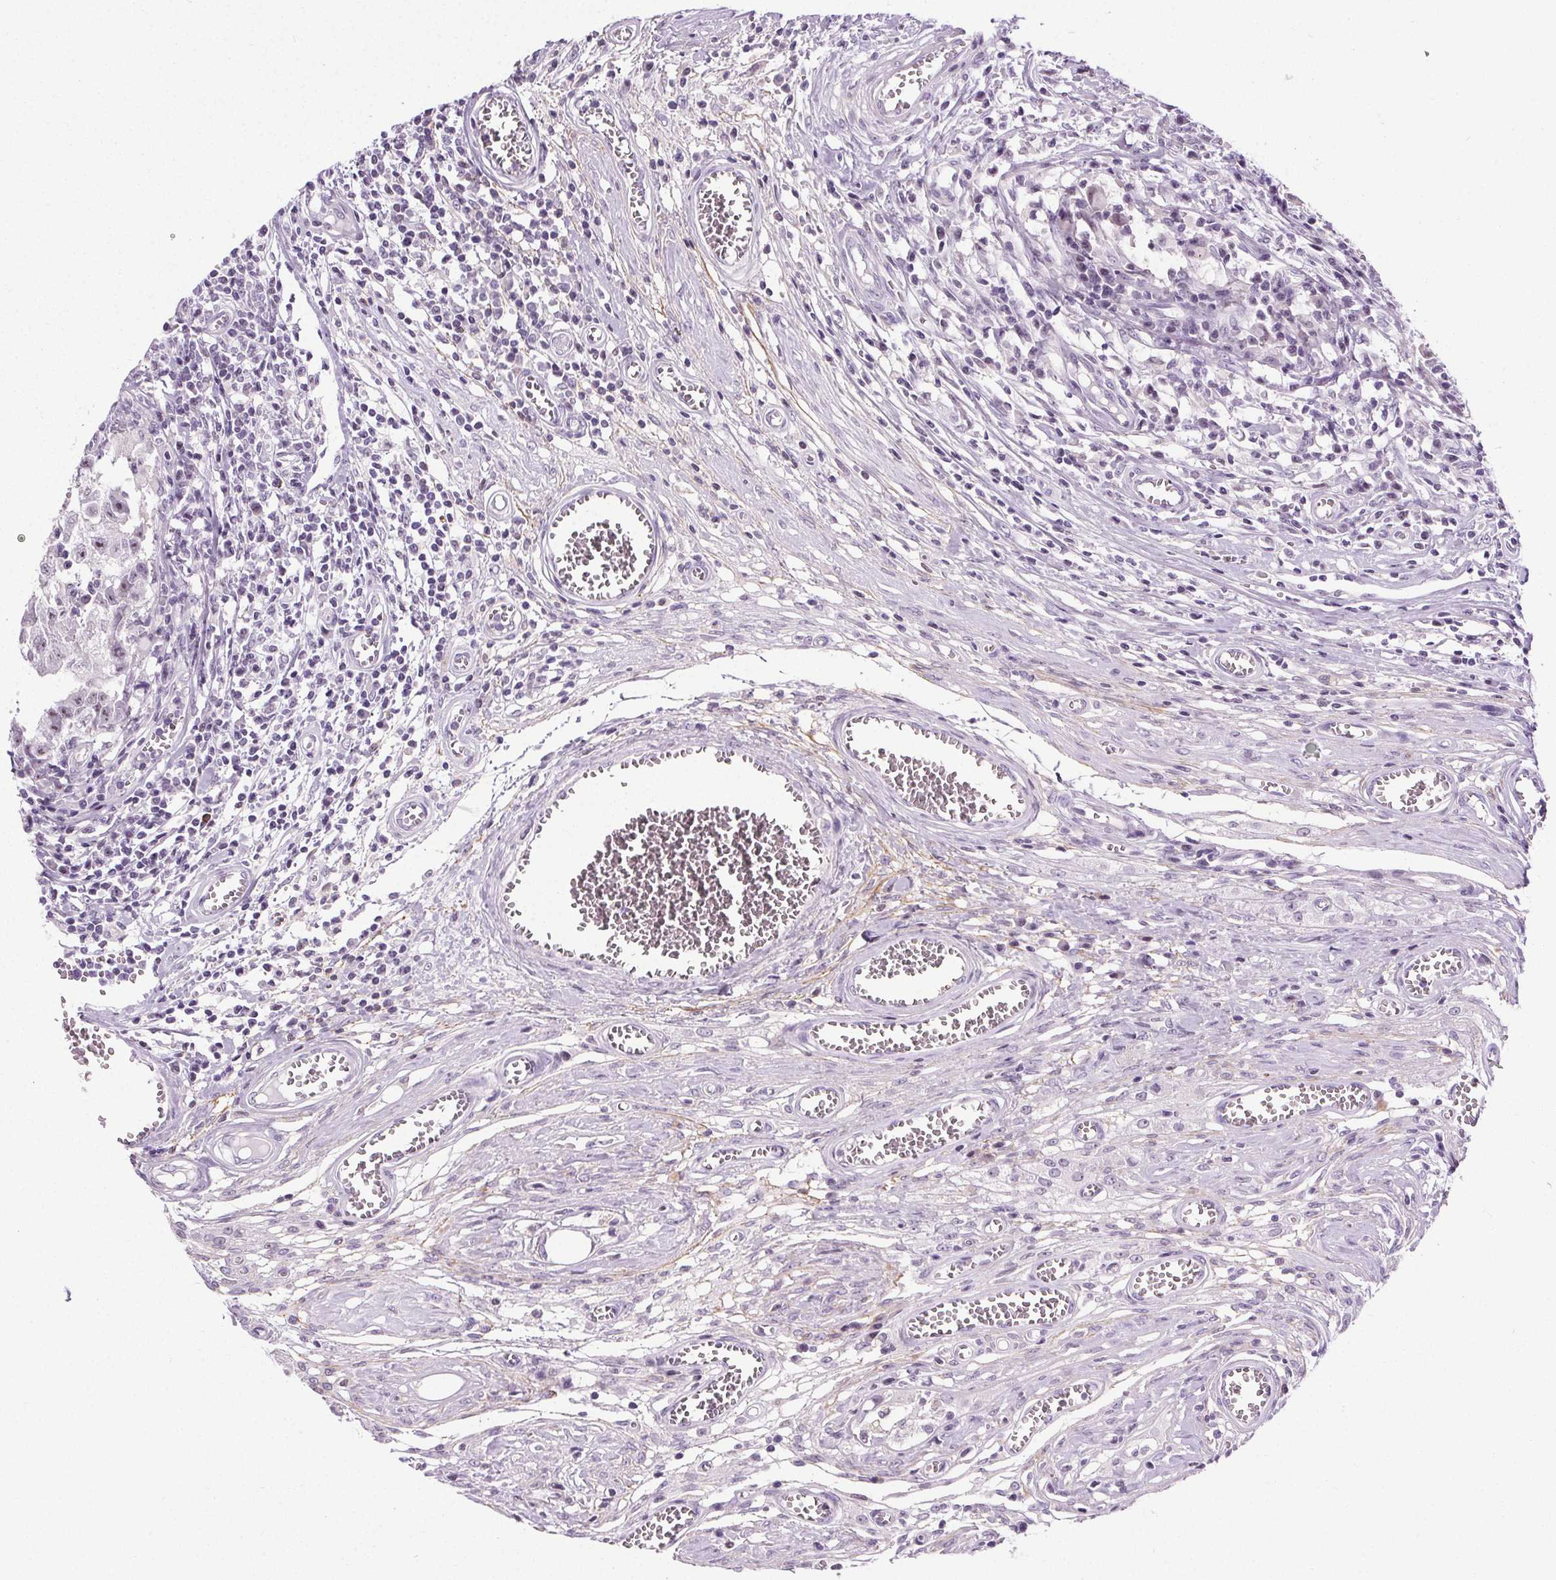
{"staining": {"intensity": "moderate", "quantity": "25%-75%", "location": "nuclear"}, "tissue": "testis cancer", "cell_type": "Tumor cells", "image_type": "cancer", "snomed": [{"axis": "morphology", "description": "Carcinoma, Embryonal, NOS"}, {"axis": "topography", "description": "Testis"}], "caption": "This micrograph demonstrates immunohistochemistry (IHC) staining of testis embryonal carcinoma, with medium moderate nuclear staining in approximately 25%-75% of tumor cells.", "gene": "TMEM240", "patient": {"sex": "male", "age": 36}}